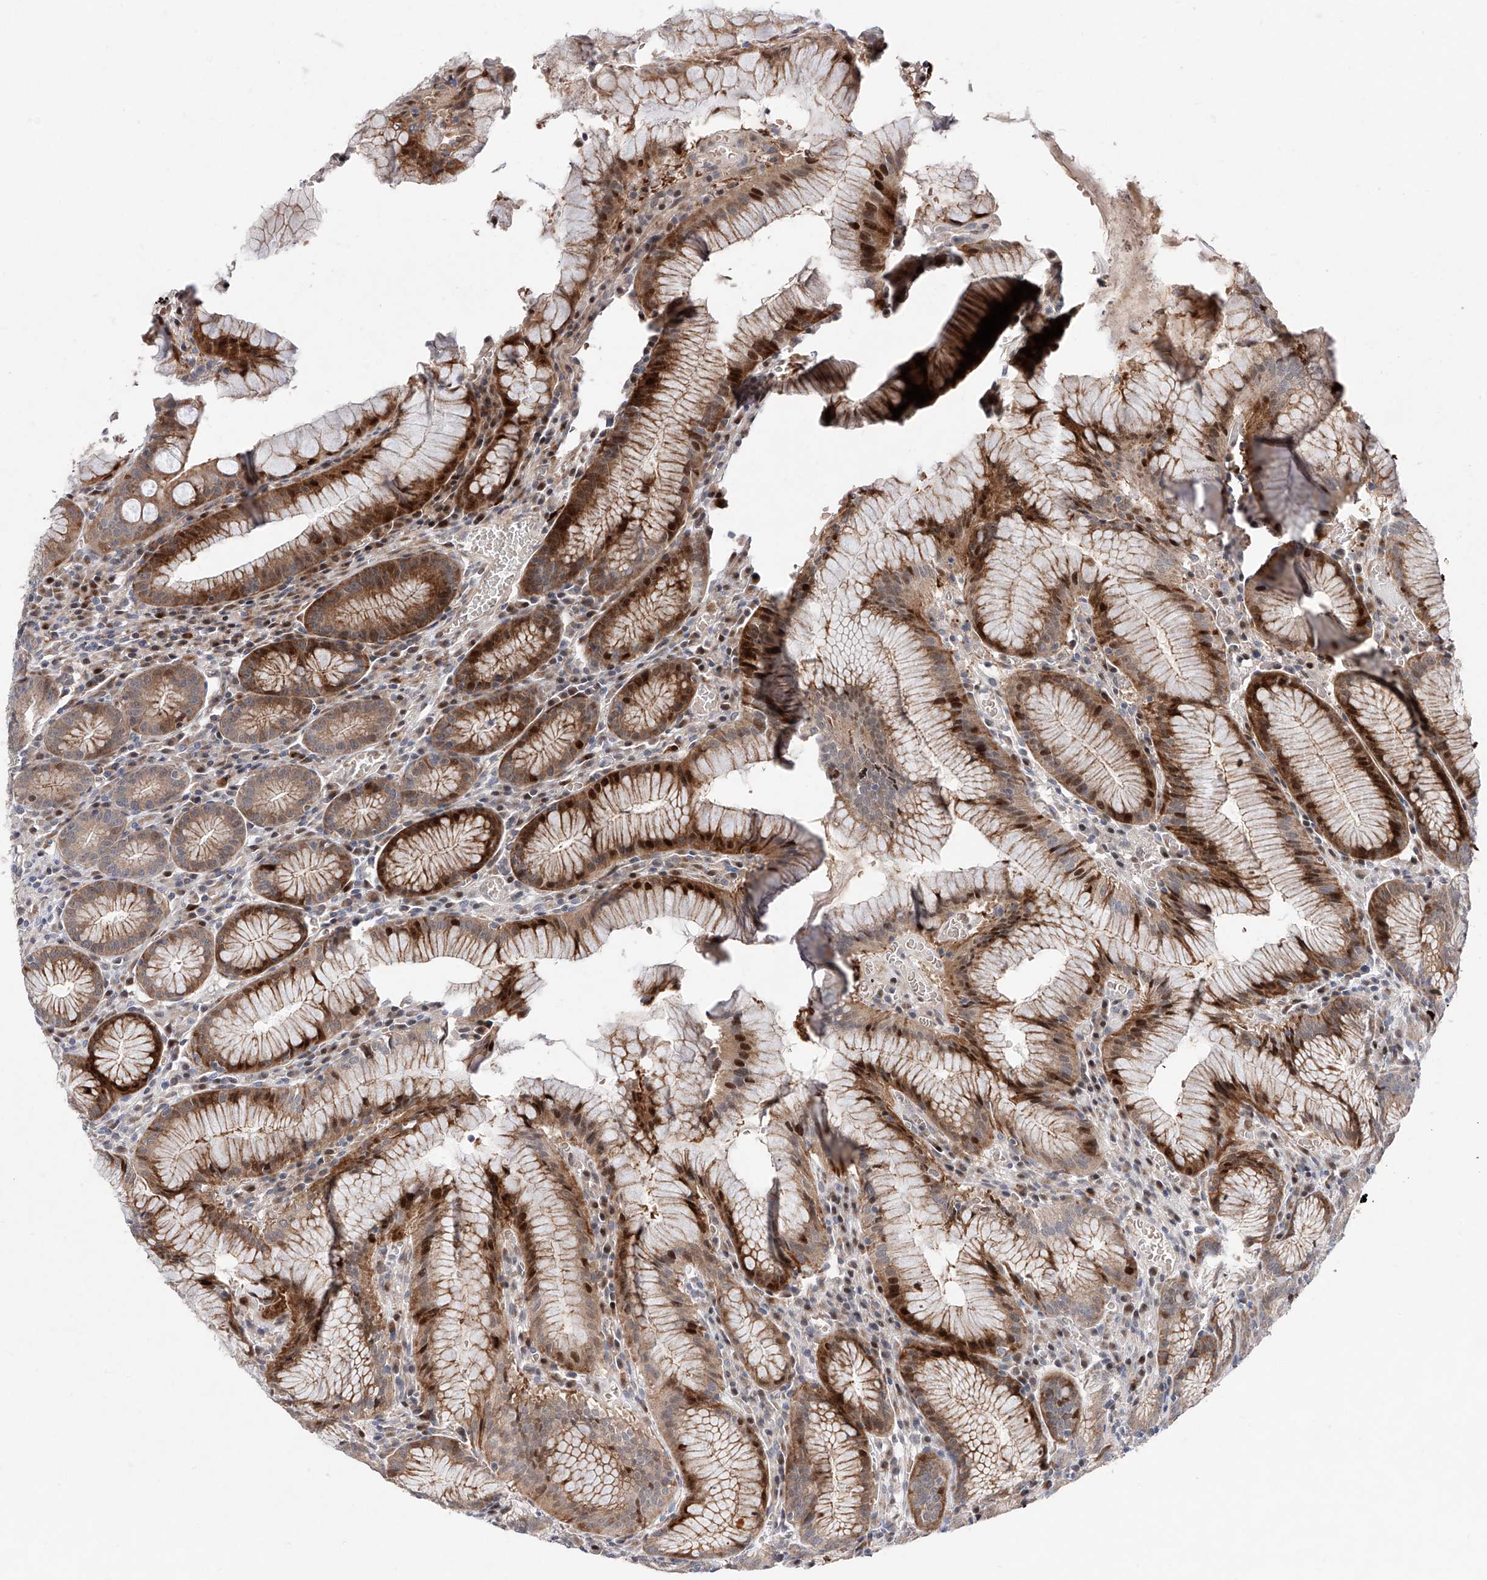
{"staining": {"intensity": "strong", "quantity": "25%-75%", "location": "cytoplasmic/membranous,nuclear"}, "tissue": "stomach", "cell_type": "Glandular cells", "image_type": "normal", "snomed": [{"axis": "morphology", "description": "Normal tissue, NOS"}, {"axis": "topography", "description": "Stomach"}], "caption": "High-power microscopy captured an IHC histopathology image of unremarkable stomach, revealing strong cytoplasmic/membranous,nuclear expression in approximately 25%-75% of glandular cells. The staining was performed using DAB to visualize the protein expression in brown, while the nuclei were stained in blue with hematoxylin (Magnification: 20x).", "gene": "FUCA2", "patient": {"sex": "male", "age": 55}}